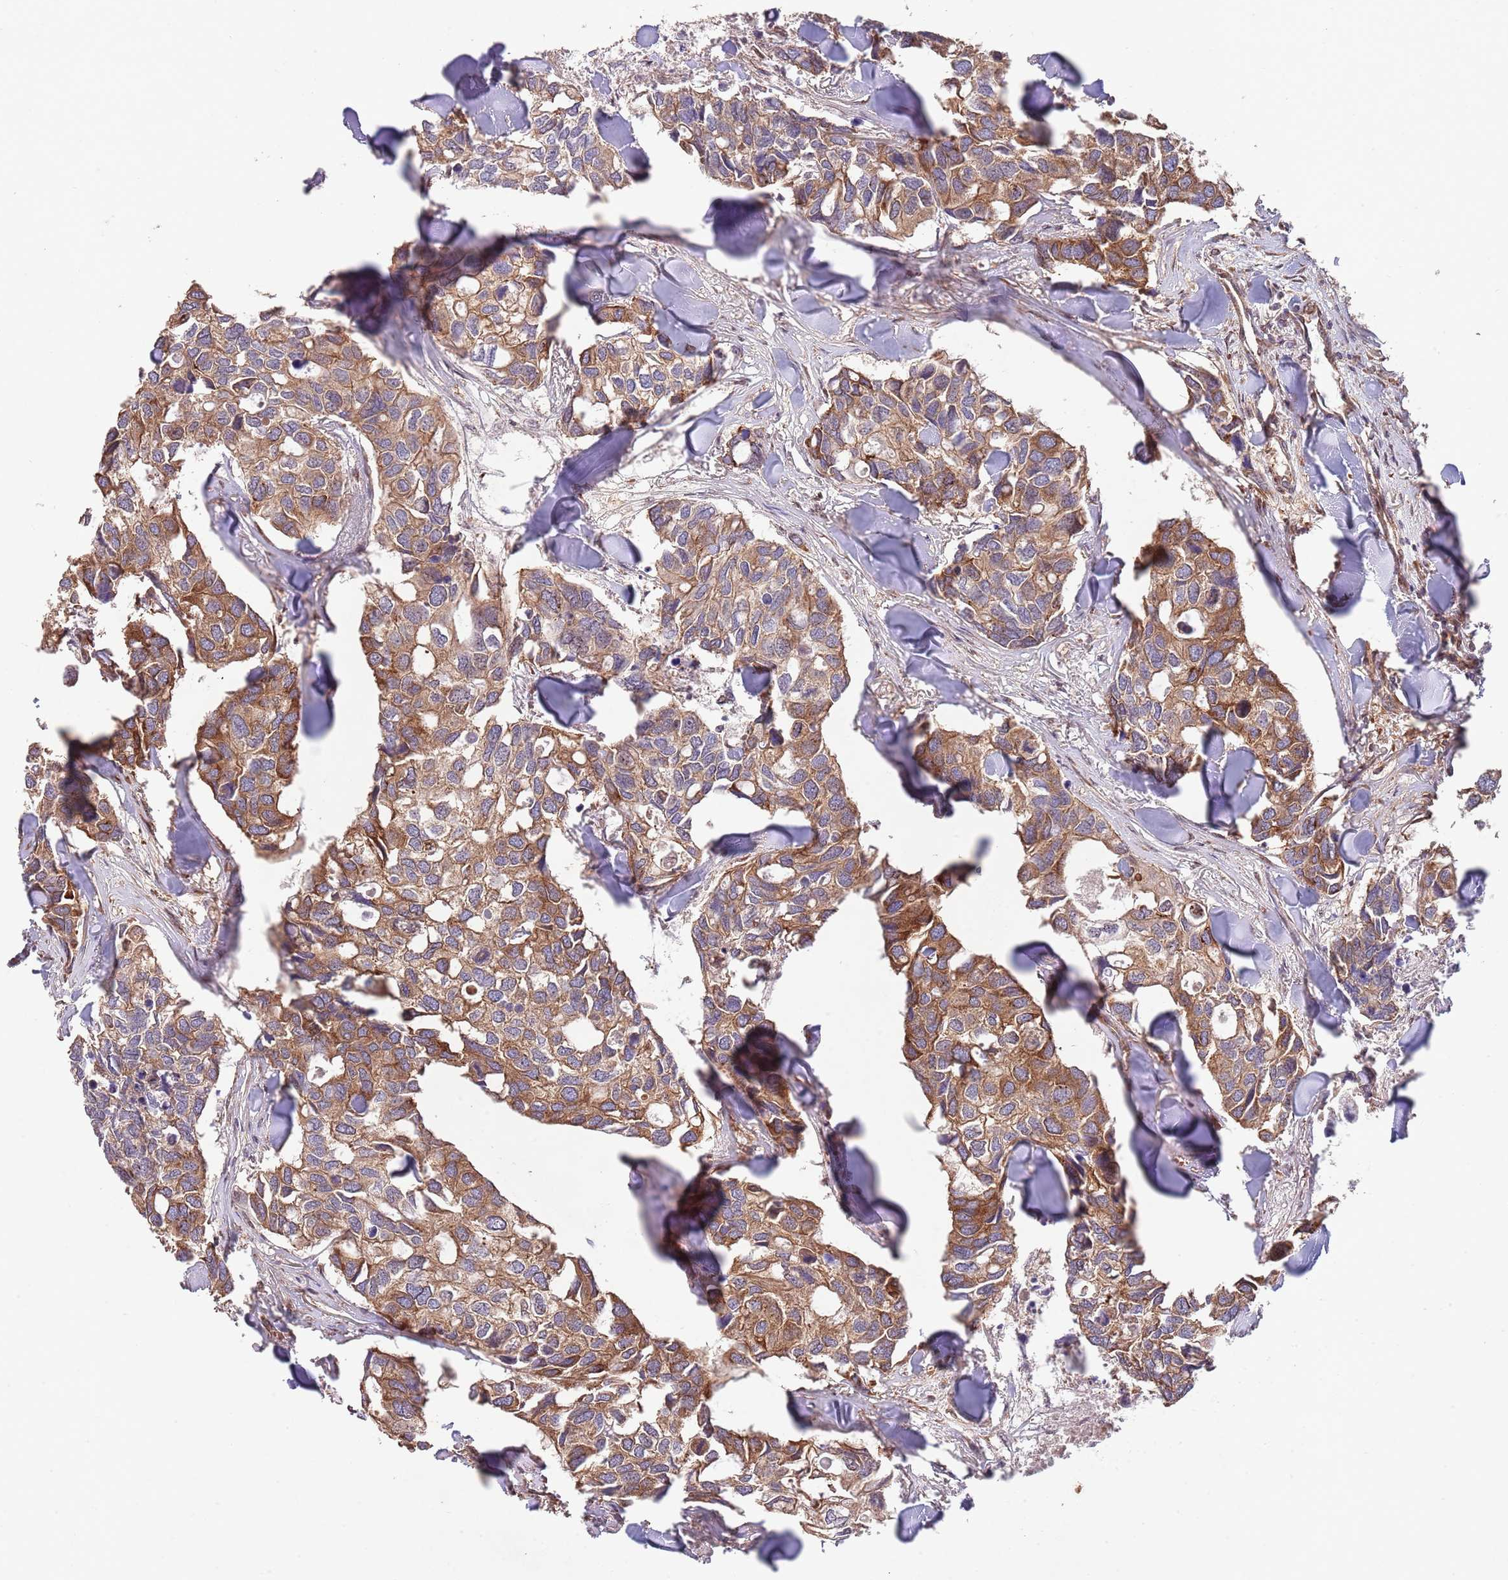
{"staining": {"intensity": "moderate", "quantity": ">75%", "location": "cytoplasmic/membranous"}, "tissue": "breast cancer", "cell_type": "Tumor cells", "image_type": "cancer", "snomed": [{"axis": "morphology", "description": "Duct carcinoma"}, {"axis": "topography", "description": "Breast"}], "caption": "Immunohistochemical staining of human breast cancer shows moderate cytoplasmic/membranous protein staining in about >75% of tumor cells.", "gene": "RNF19B", "patient": {"sex": "female", "age": 83}}